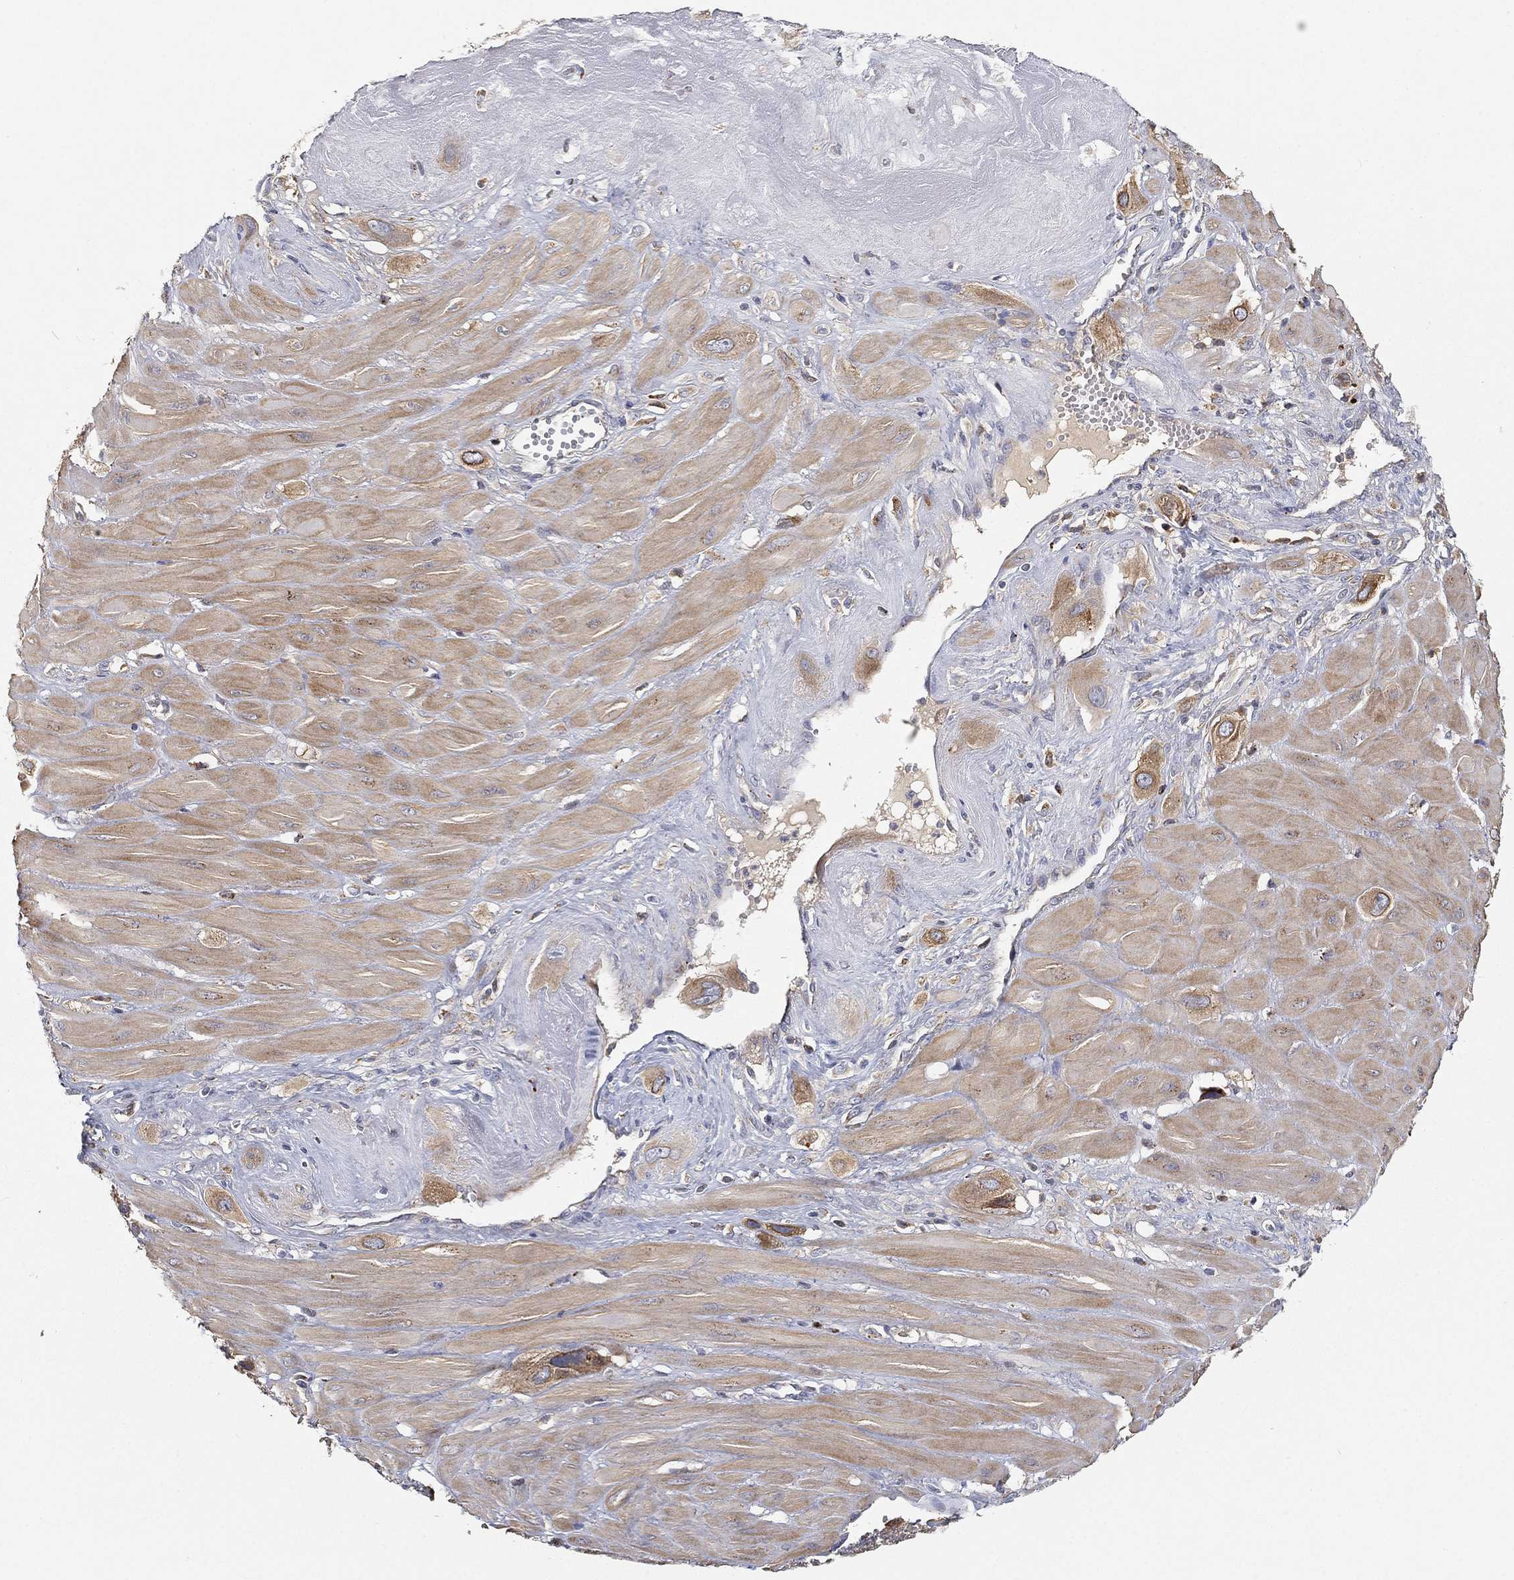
{"staining": {"intensity": "moderate", "quantity": ">75%", "location": "cytoplasmic/membranous"}, "tissue": "cervical cancer", "cell_type": "Tumor cells", "image_type": "cancer", "snomed": [{"axis": "morphology", "description": "Squamous cell carcinoma, NOS"}, {"axis": "topography", "description": "Cervix"}], "caption": "A histopathology image of human squamous cell carcinoma (cervical) stained for a protein exhibits moderate cytoplasmic/membranous brown staining in tumor cells.", "gene": "CTSL", "patient": {"sex": "female", "age": 34}}